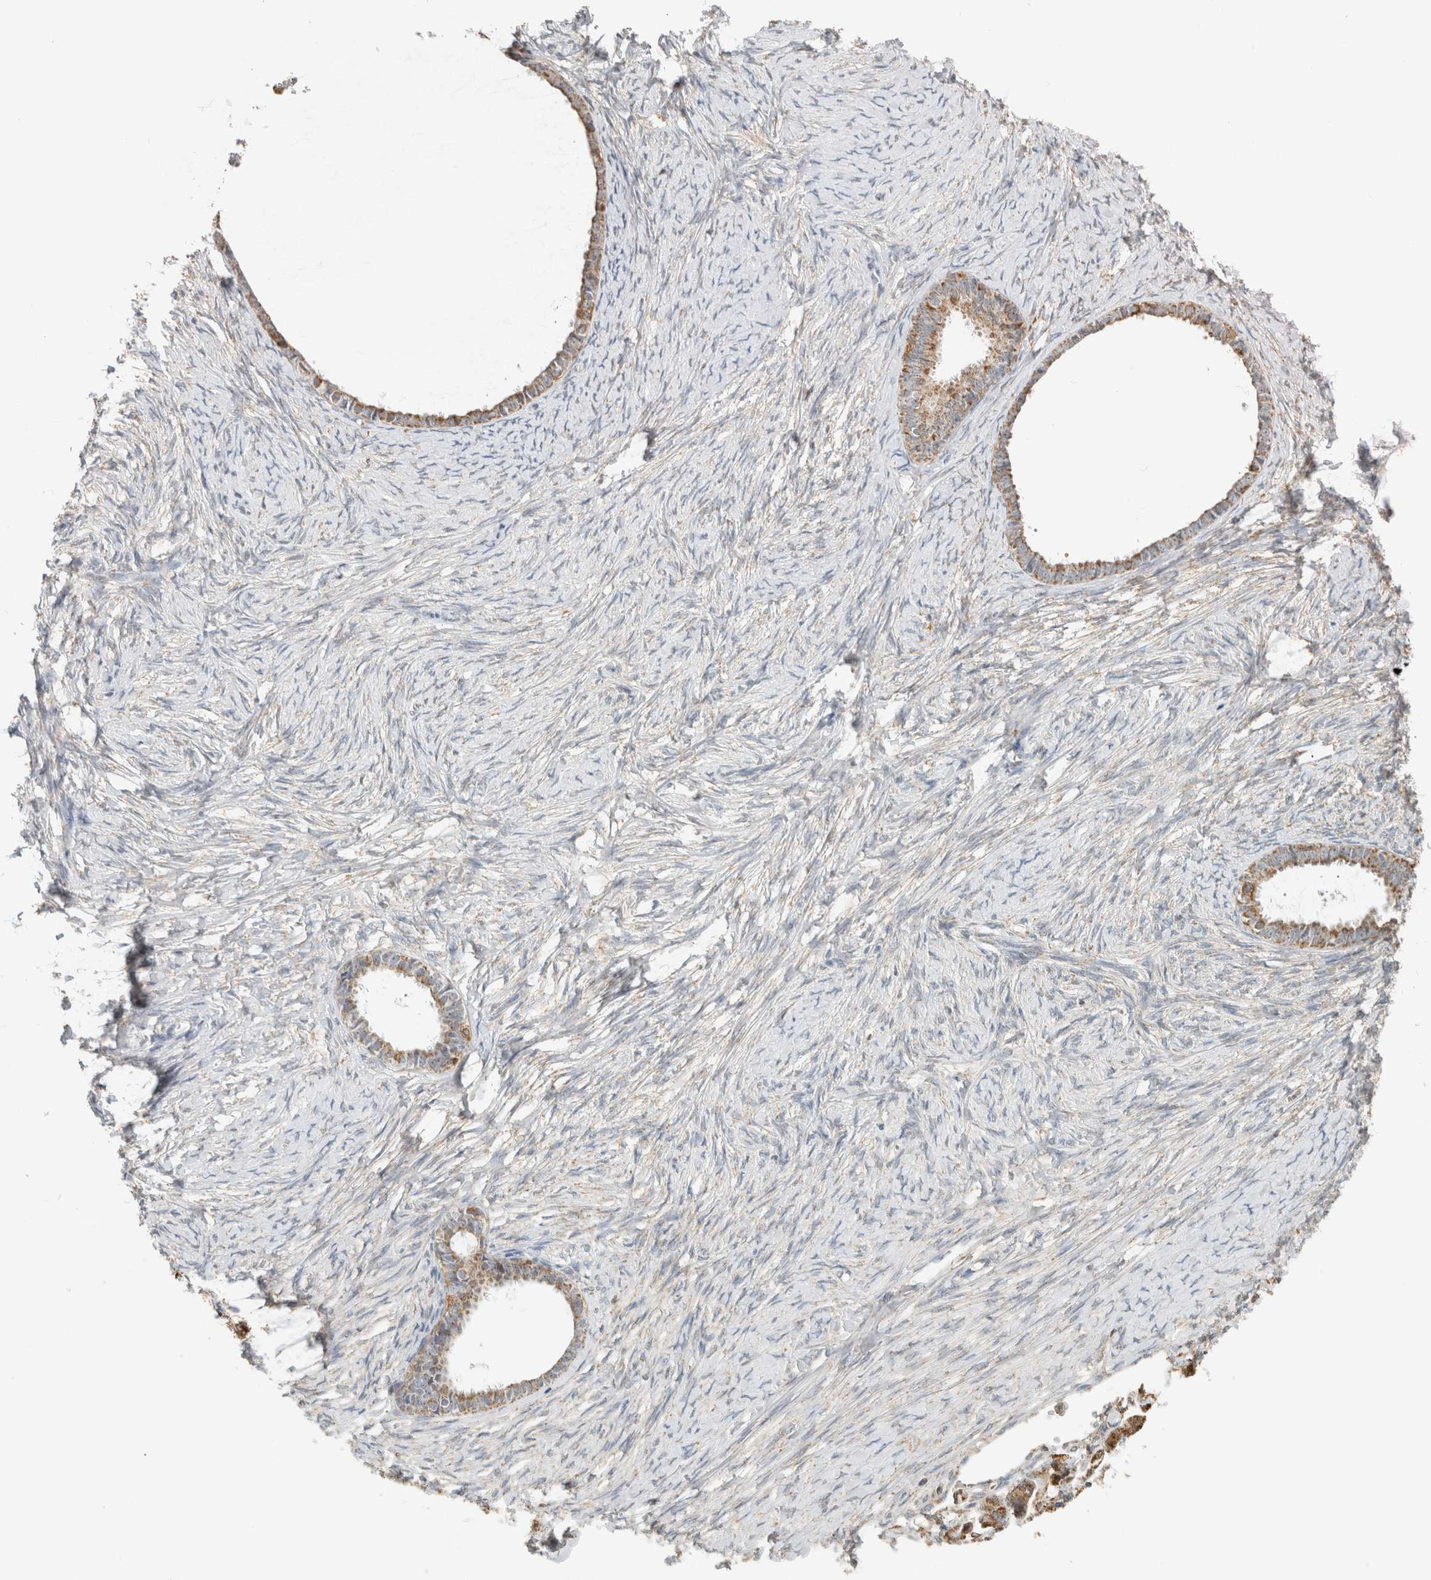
{"staining": {"intensity": "moderate", "quantity": ">75%", "location": "cytoplasmic/membranous"}, "tissue": "ovarian cancer", "cell_type": "Tumor cells", "image_type": "cancer", "snomed": [{"axis": "morphology", "description": "Cystadenocarcinoma, serous, NOS"}, {"axis": "topography", "description": "Ovary"}], "caption": "The immunohistochemical stain highlights moderate cytoplasmic/membranous positivity in tumor cells of ovarian cancer tissue.", "gene": "CAPG", "patient": {"sex": "female", "age": 79}}